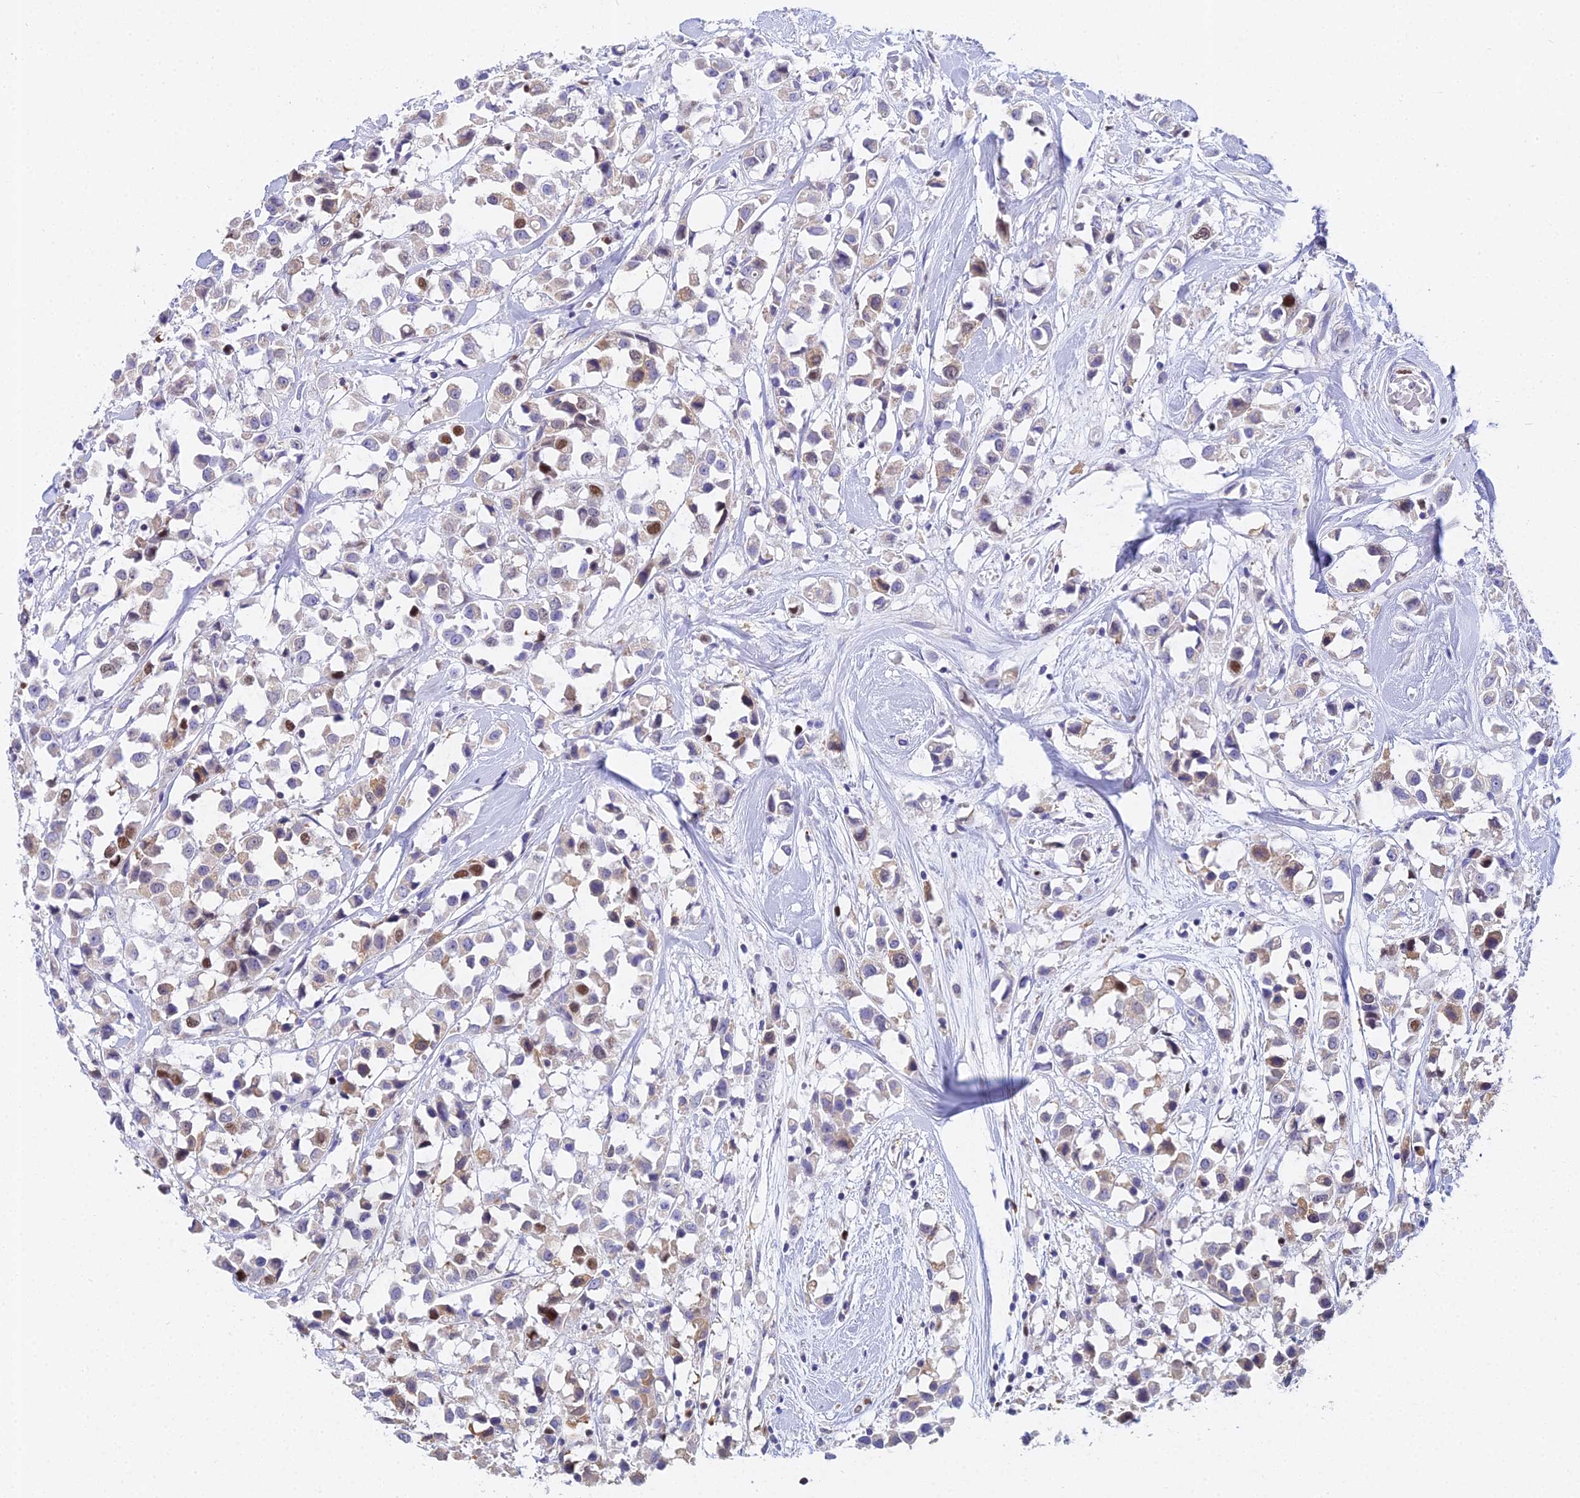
{"staining": {"intensity": "moderate", "quantity": "25%-75%", "location": "cytoplasmic/membranous,nuclear"}, "tissue": "breast cancer", "cell_type": "Tumor cells", "image_type": "cancer", "snomed": [{"axis": "morphology", "description": "Duct carcinoma"}, {"axis": "topography", "description": "Breast"}], "caption": "Breast invasive ductal carcinoma tissue reveals moderate cytoplasmic/membranous and nuclear positivity in approximately 25%-75% of tumor cells (IHC, brightfield microscopy, high magnification).", "gene": "MCM2", "patient": {"sex": "female", "age": 61}}